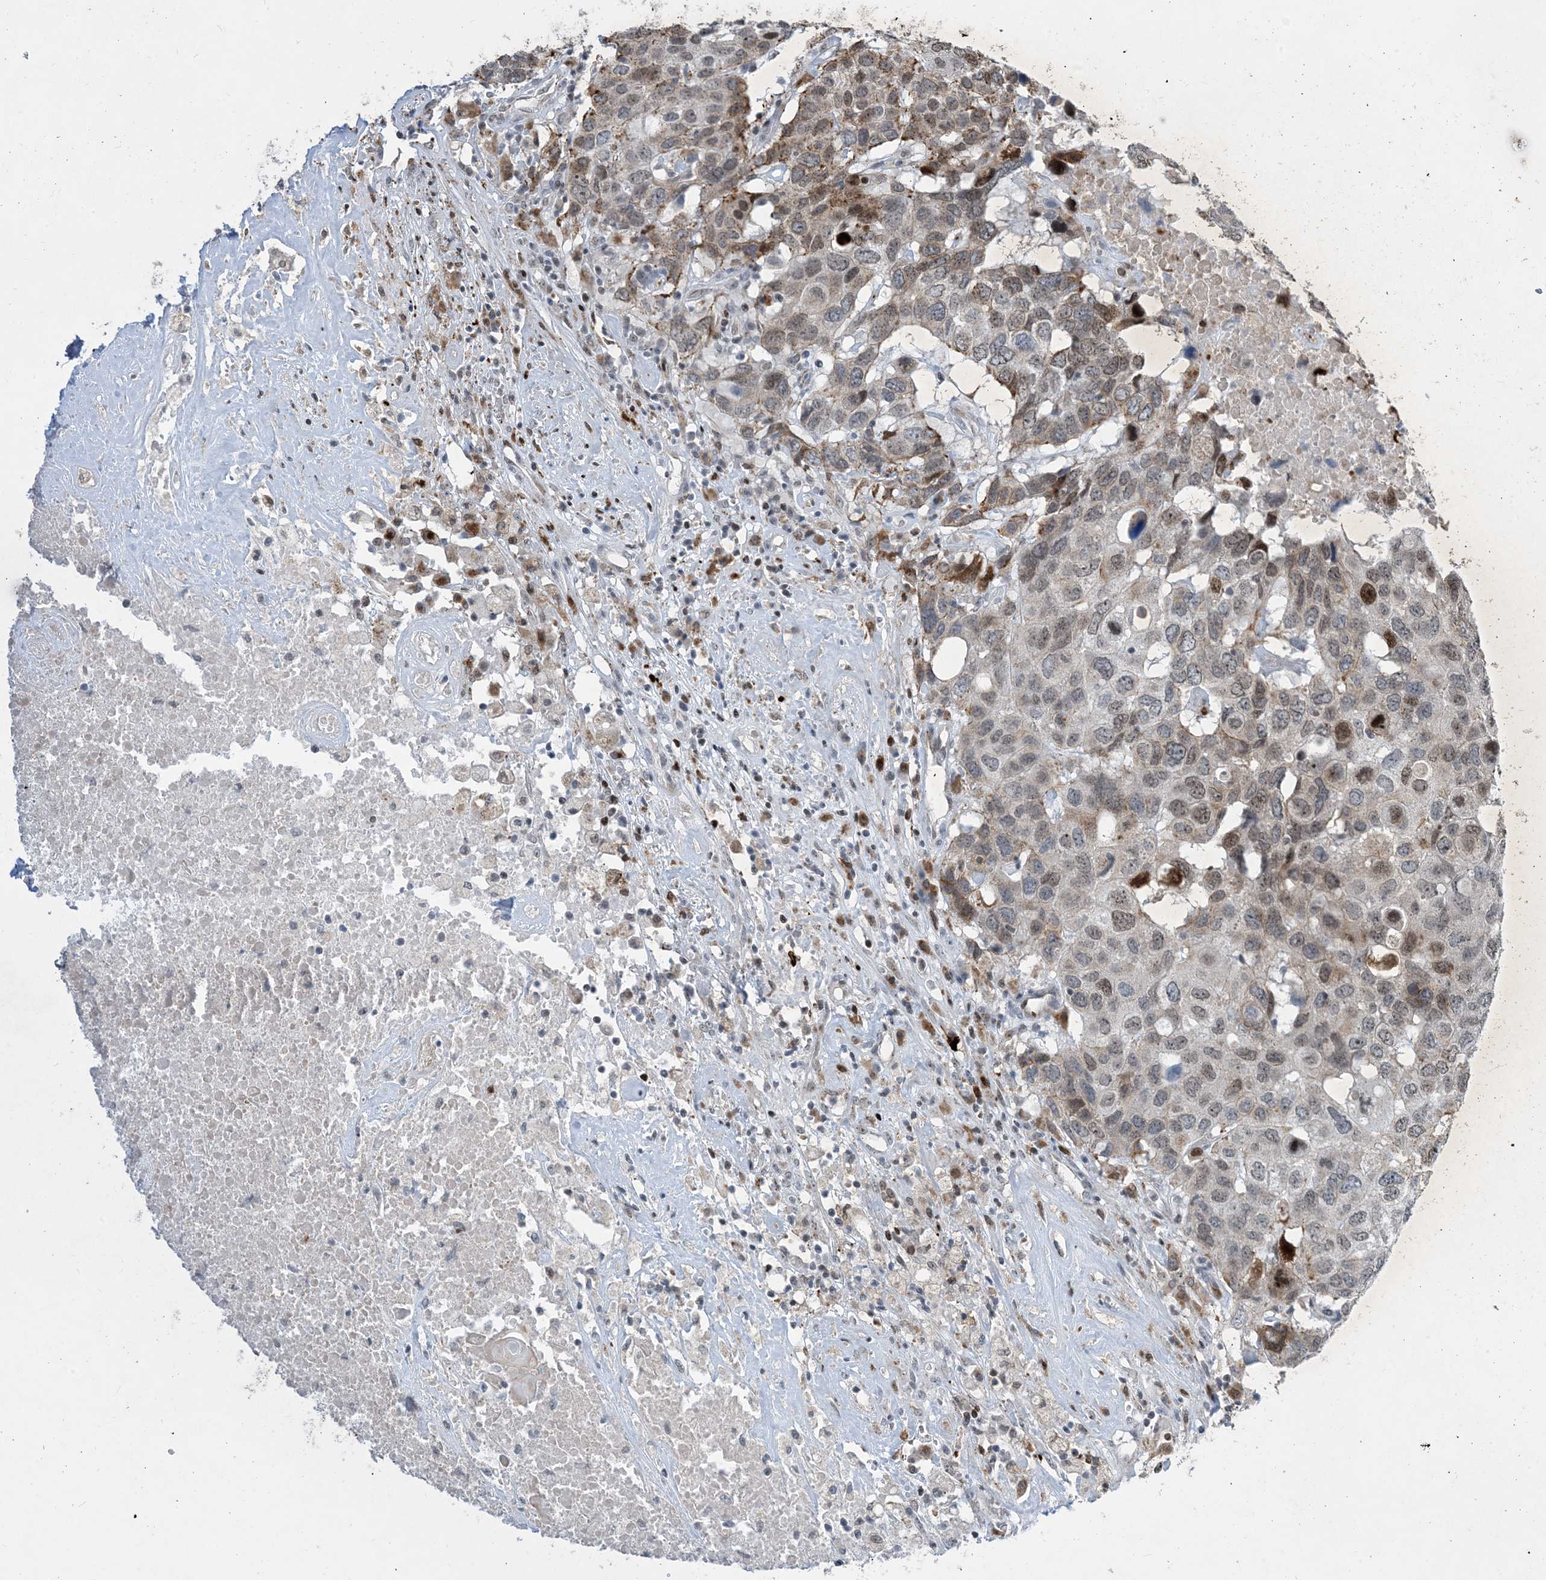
{"staining": {"intensity": "moderate", "quantity": "25%-75%", "location": "nuclear"}, "tissue": "head and neck cancer", "cell_type": "Tumor cells", "image_type": "cancer", "snomed": [{"axis": "morphology", "description": "Squamous cell carcinoma, NOS"}, {"axis": "topography", "description": "Head-Neck"}], "caption": "Immunohistochemistry histopathology image of neoplastic tissue: squamous cell carcinoma (head and neck) stained using immunohistochemistry (IHC) exhibits medium levels of moderate protein expression localized specifically in the nuclear of tumor cells, appearing as a nuclear brown color.", "gene": "SLC25A53", "patient": {"sex": "male", "age": 66}}